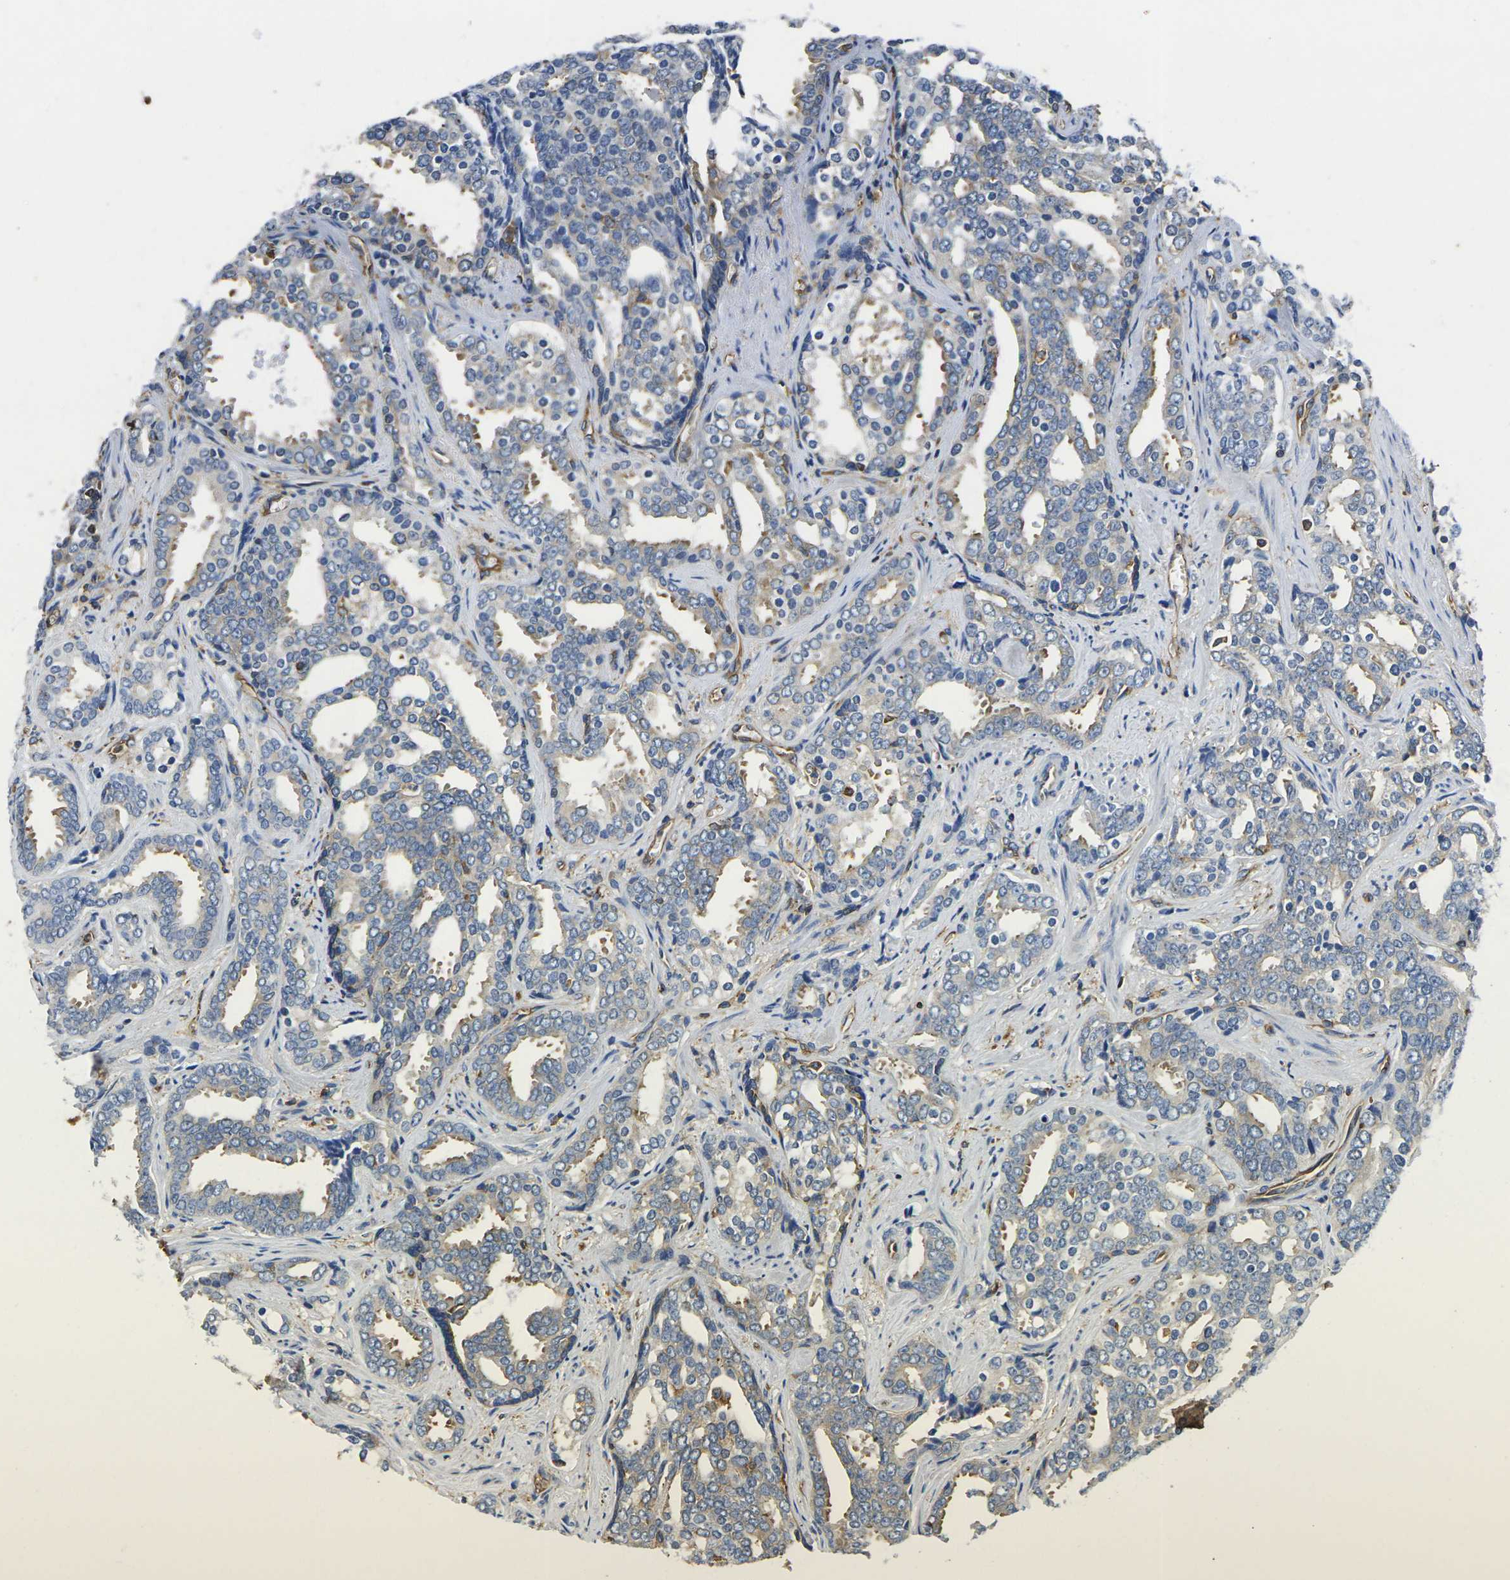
{"staining": {"intensity": "moderate", "quantity": "<25%", "location": "cytoplasmic/membranous"}, "tissue": "prostate cancer", "cell_type": "Tumor cells", "image_type": "cancer", "snomed": [{"axis": "morphology", "description": "Adenocarcinoma, High grade"}, {"axis": "topography", "description": "Prostate"}], "caption": "DAB (3,3'-diaminobenzidine) immunohistochemical staining of human prostate cancer (high-grade adenocarcinoma) exhibits moderate cytoplasmic/membranous protein expression in approximately <25% of tumor cells.", "gene": "FAM110D", "patient": {"sex": "male", "age": 67}}